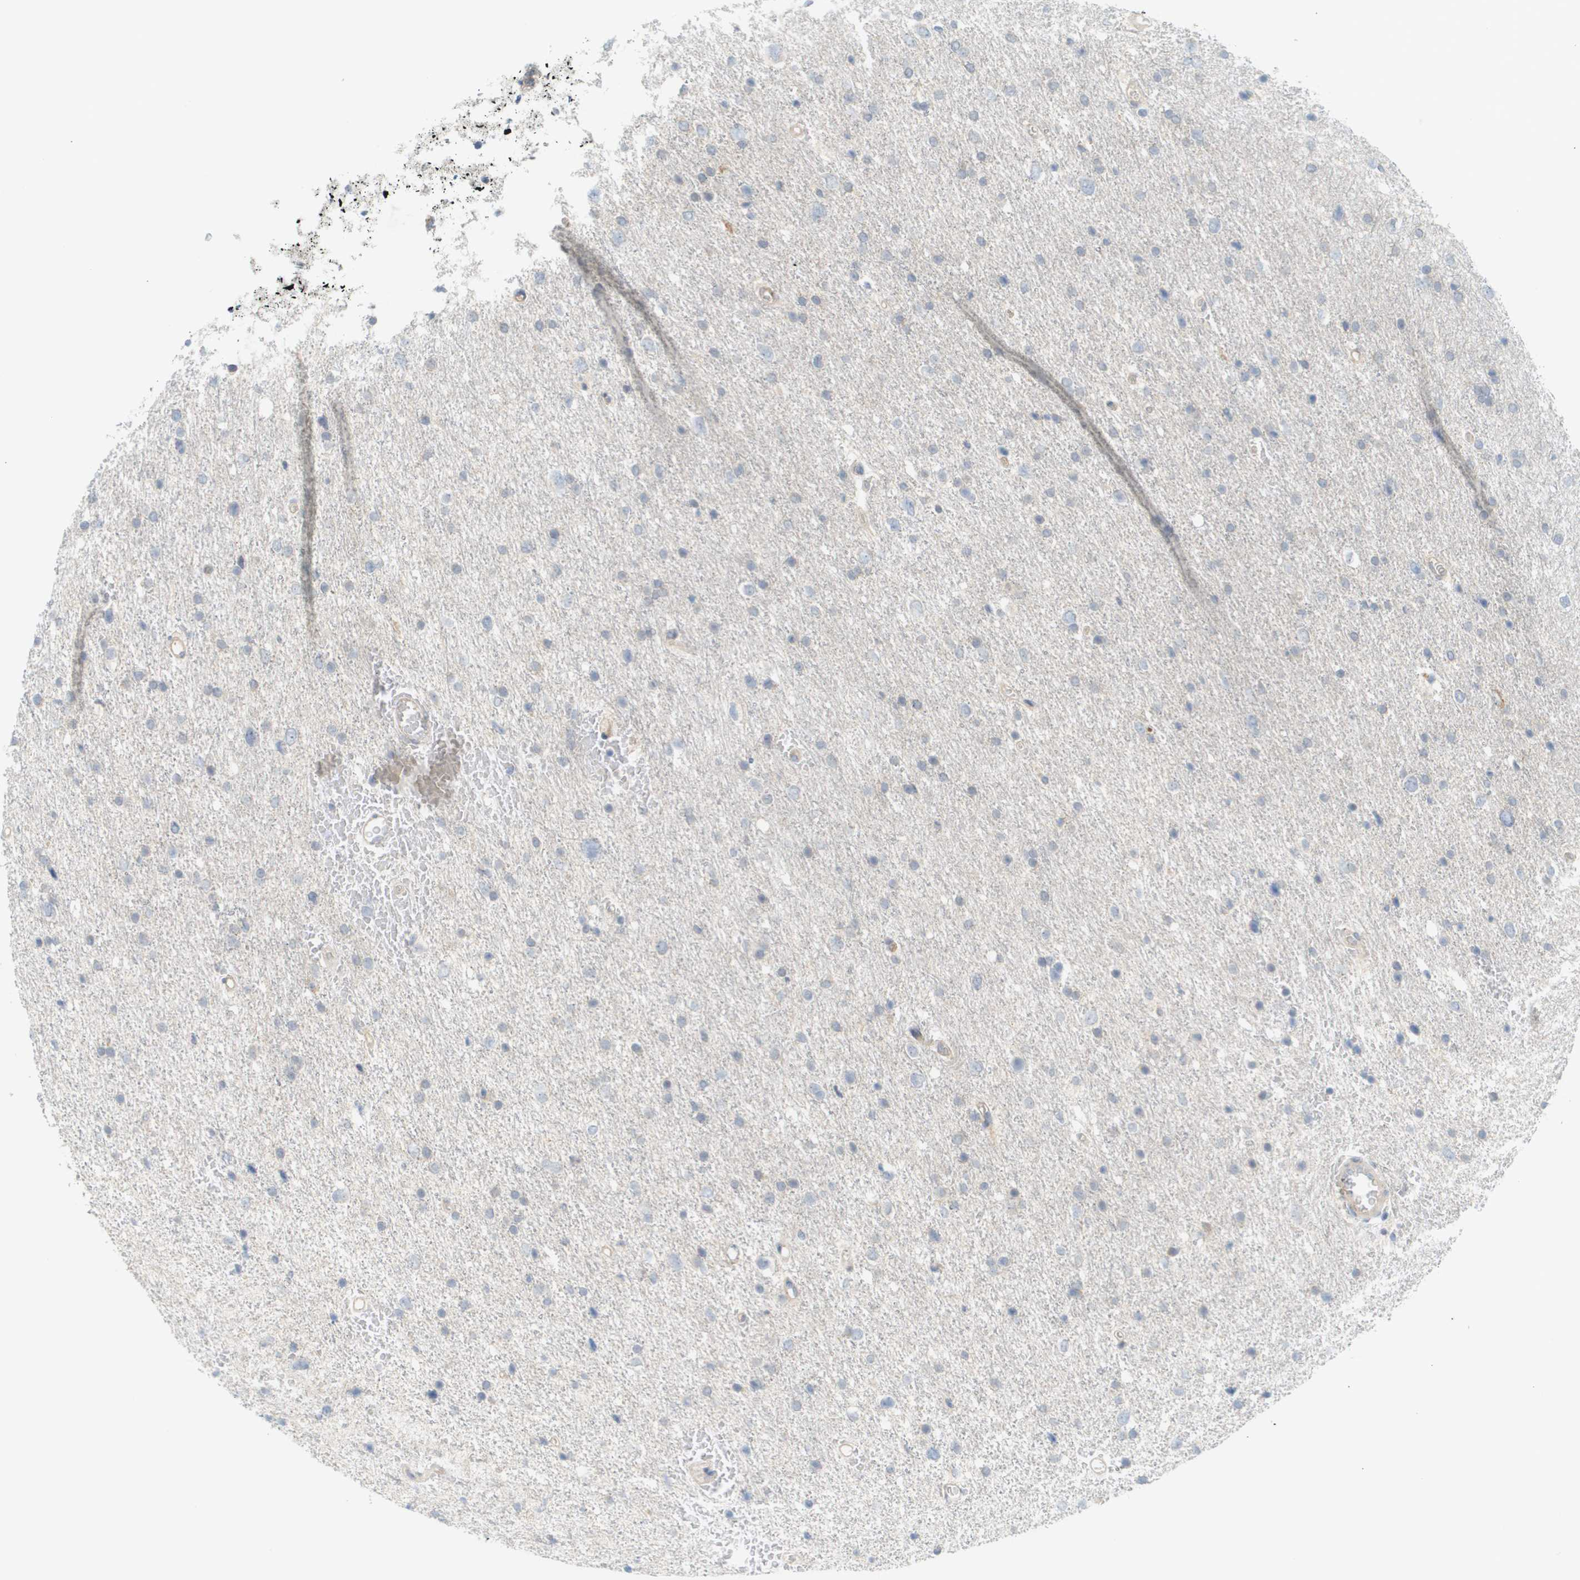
{"staining": {"intensity": "negative", "quantity": "none", "location": "none"}, "tissue": "glioma", "cell_type": "Tumor cells", "image_type": "cancer", "snomed": [{"axis": "morphology", "description": "Glioma, malignant, Low grade"}, {"axis": "topography", "description": "Brain"}], "caption": "There is no significant staining in tumor cells of malignant glioma (low-grade).", "gene": "PROC", "patient": {"sex": "female", "age": 37}}